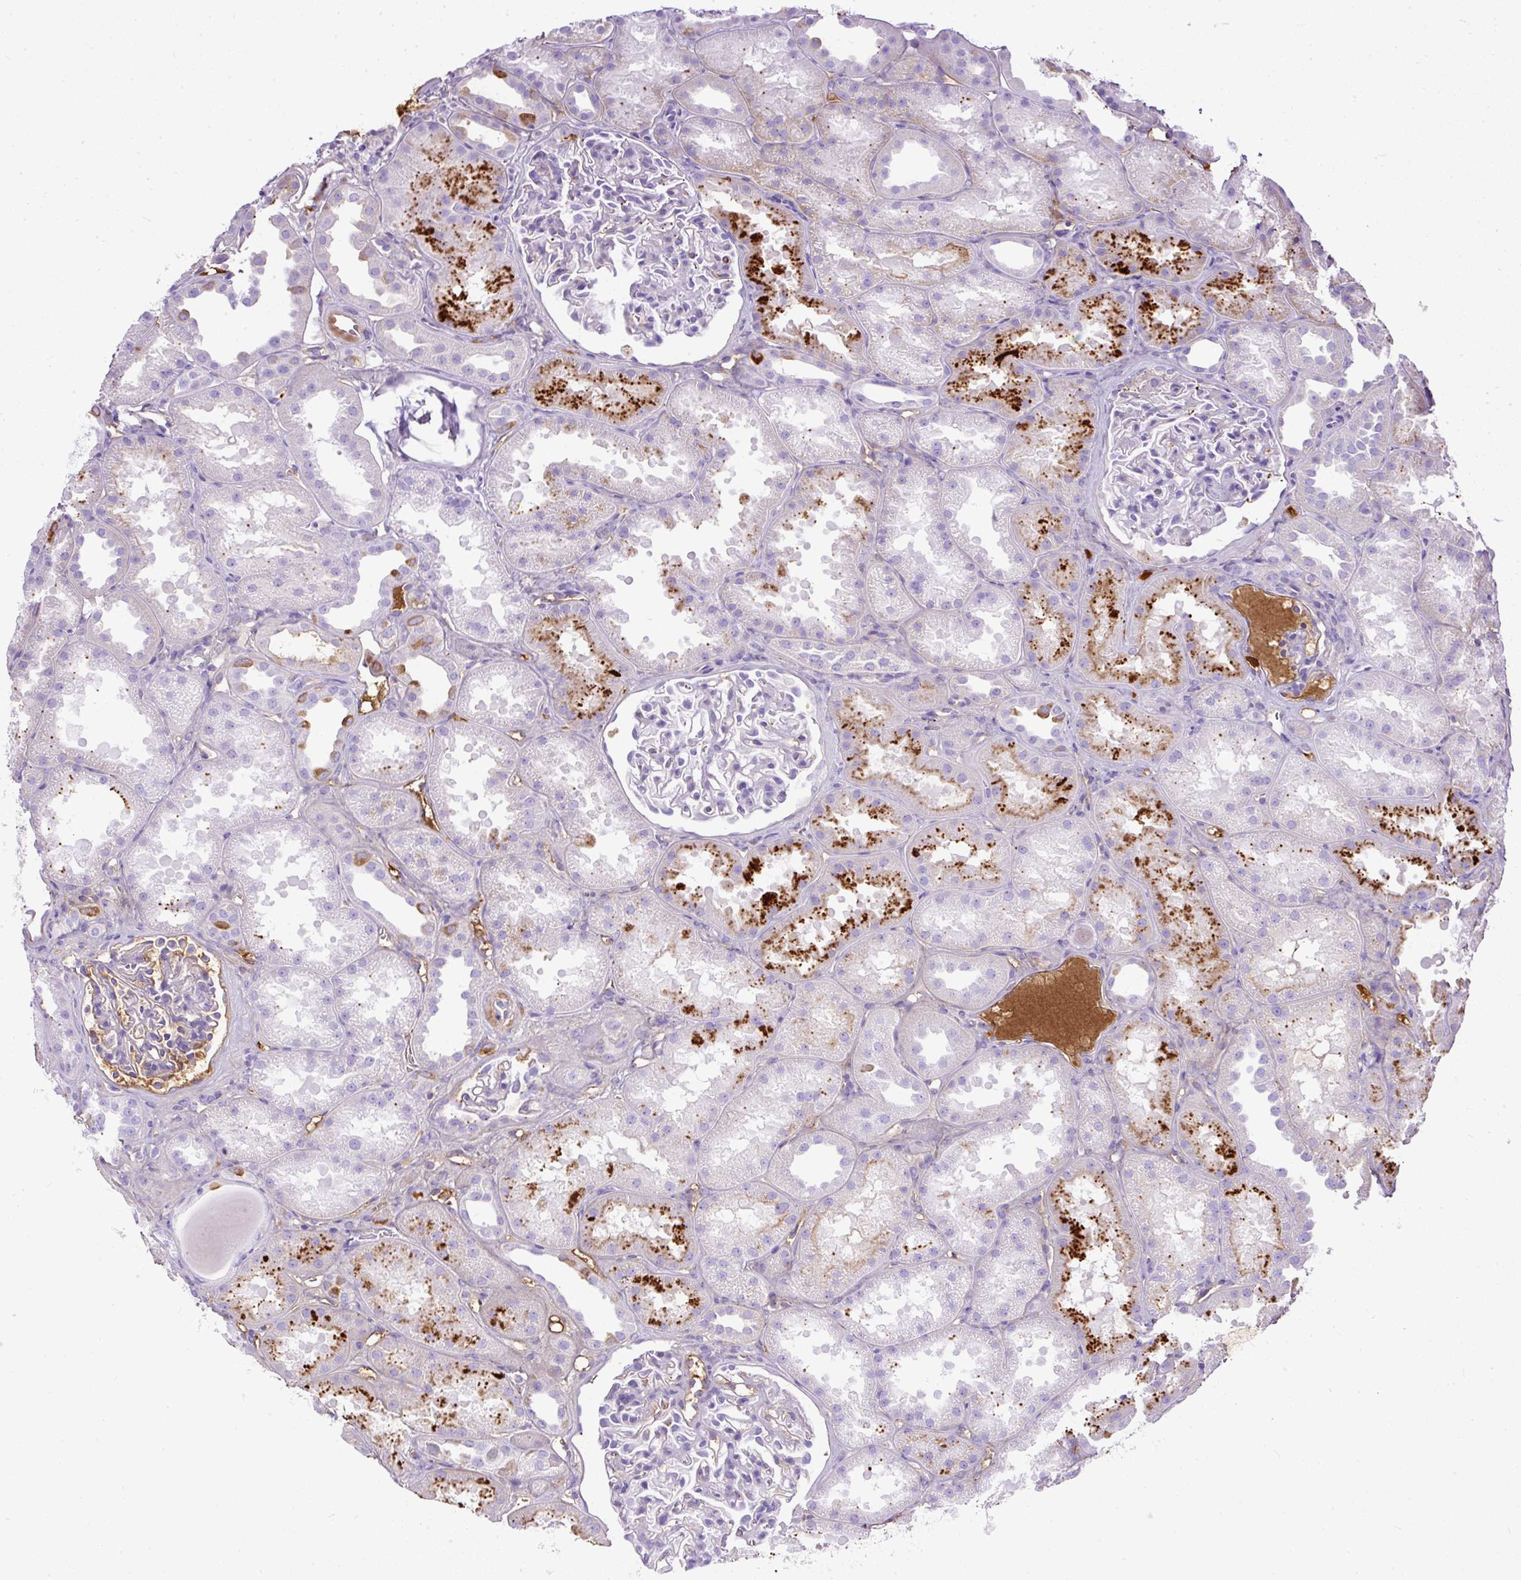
{"staining": {"intensity": "negative", "quantity": "none", "location": "none"}, "tissue": "kidney", "cell_type": "Cells in glomeruli", "image_type": "normal", "snomed": [{"axis": "morphology", "description": "Normal tissue, NOS"}, {"axis": "topography", "description": "Kidney"}], "caption": "This is an immunohistochemistry (IHC) micrograph of normal kidney. There is no staining in cells in glomeruli.", "gene": "CLEC3B", "patient": {"sex": "male", "age": 61}}